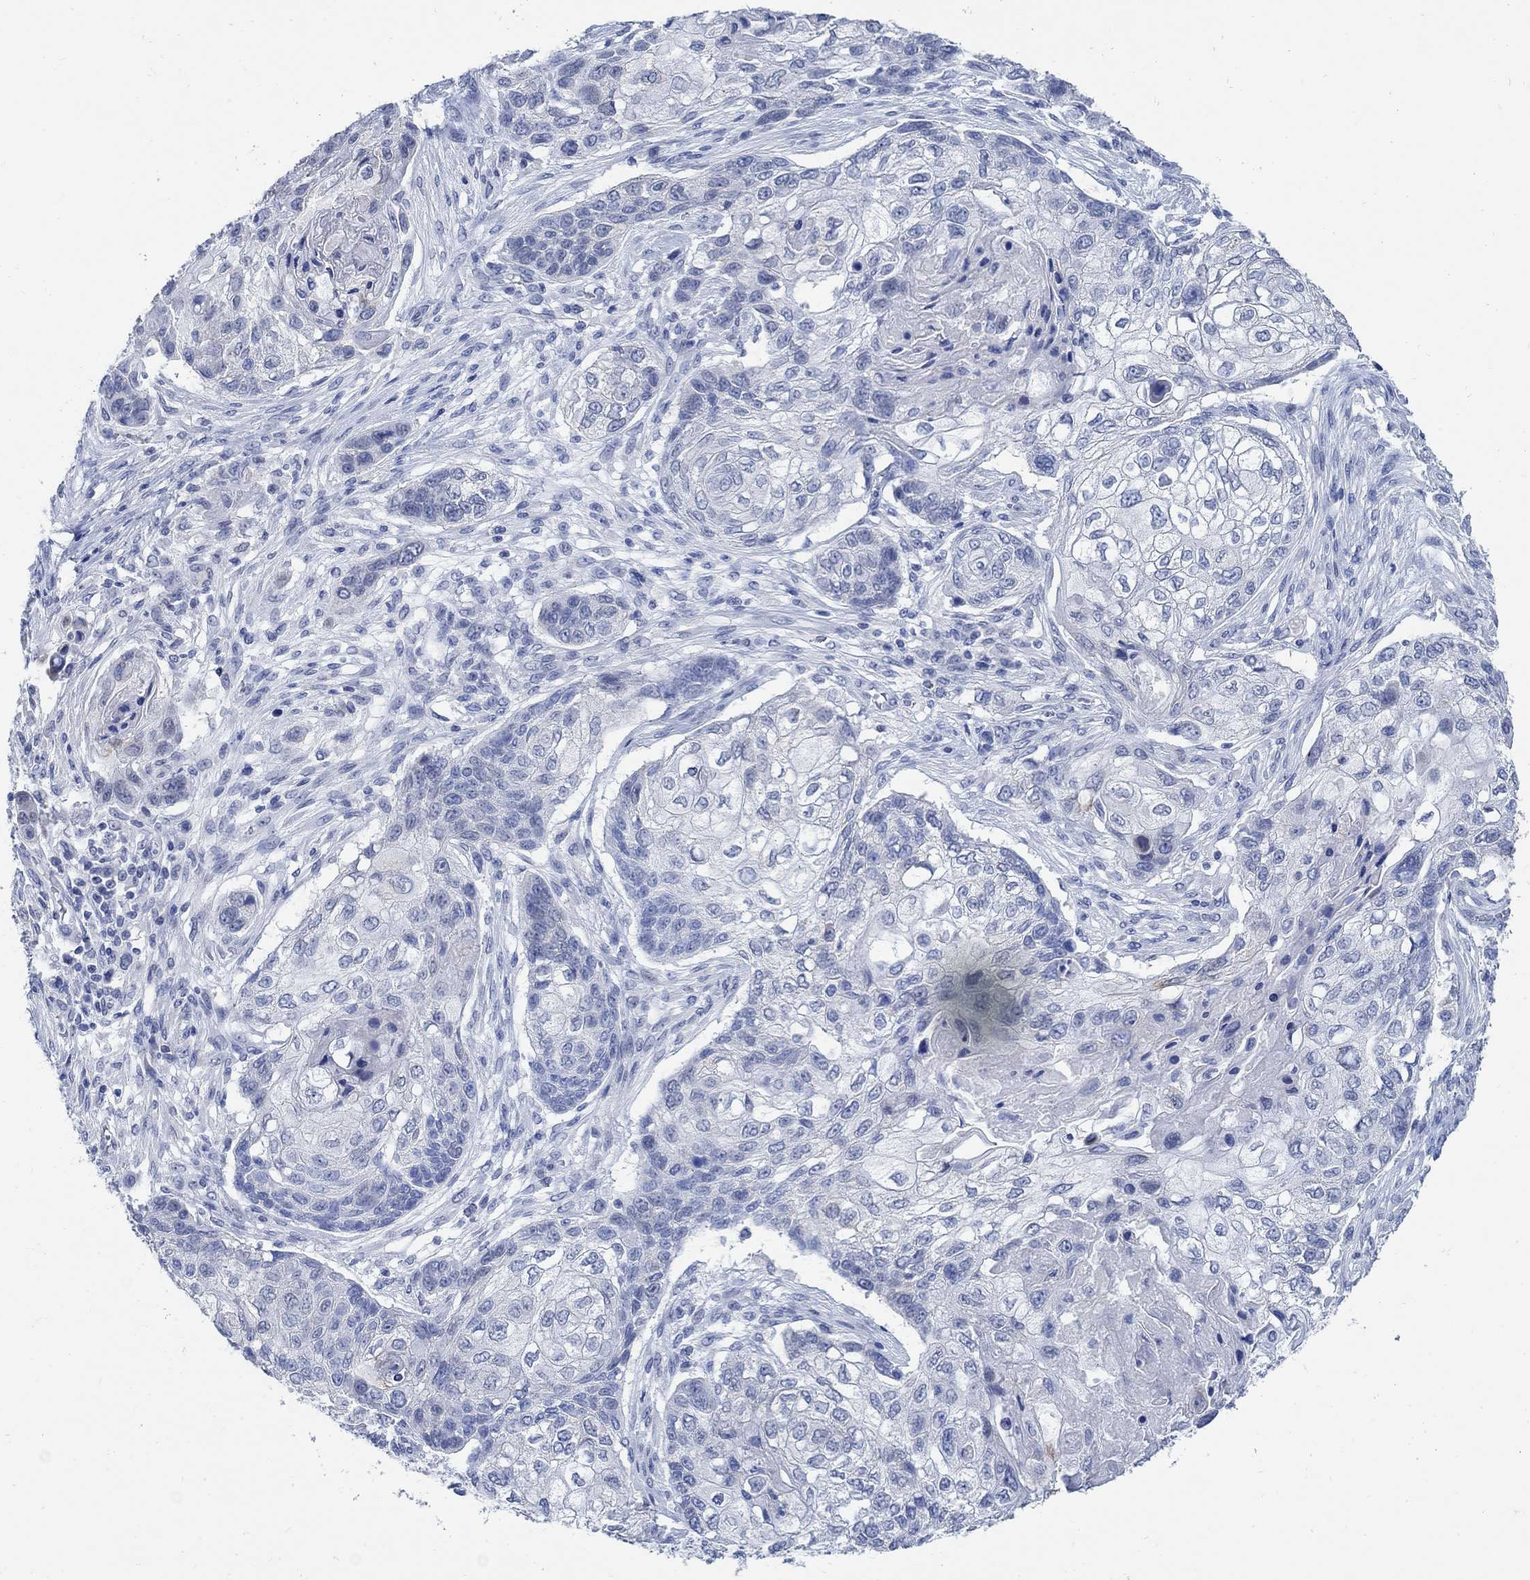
{"staining": {"intensity": "negative", "quantity": "none", "location": "none"}, "tissue": "lung cancer", "cell_type": "Tumor cells", "image_type": "cancer", "snomed": [{"axis": "morphology", "description": "Normal tissue, NOS"}, {"axis": "morphology", "description": "Squamous cell carcinoma, NOS"}, {"axis": "topography", "description": "Bronchus"}, {"axis": "topography", "description": "Lung"}], "caption": "Lung cancer stained for a protein using immunohistochemistry demonstrates no staining tumor cells.", "gene": "CAMK2N1", "patient": {"sex": "male", "age": 69}}